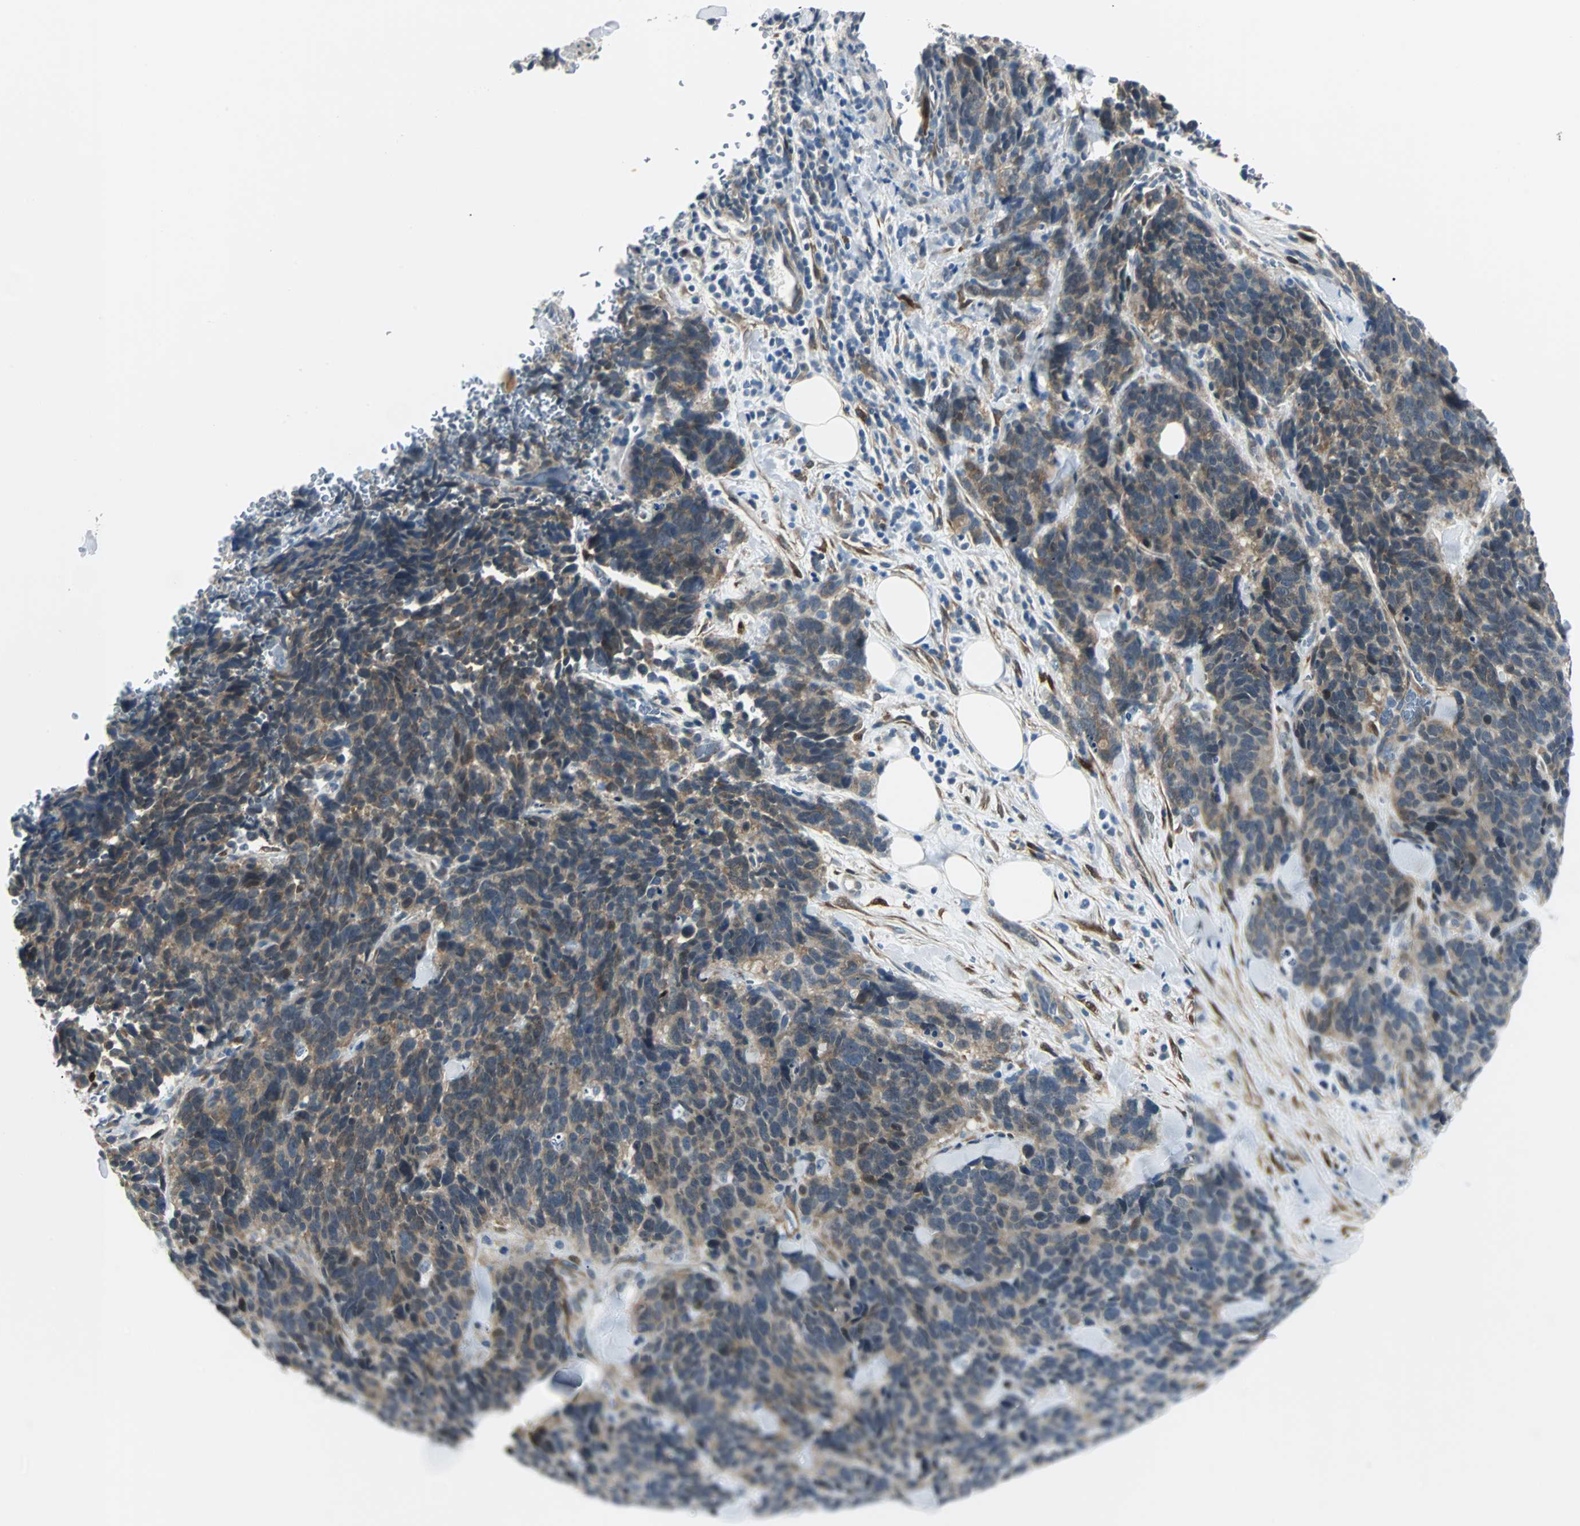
{"staining": {"intensity": "weak", "quantity": "25%-75%", "location": "cytoplasmic/membranous"}, "tissue": "lung cancer", "cell_type": "Tumor cells", "image_type": "cancer", "snomed": [{"axis": "morphology", "description": "Neoplasm, malignant, NOS"}, {"axis": "topography", "description": "Lung"}], "caption": "Protein analysis of lung cancer (neoplasm (malignant)) tissue exhibits weak cytoplasmic/membranous positivity in about 25%-75% of tumor cells.", "gene": "FHL2", "patient": {"sex": "female", "age": 58}}